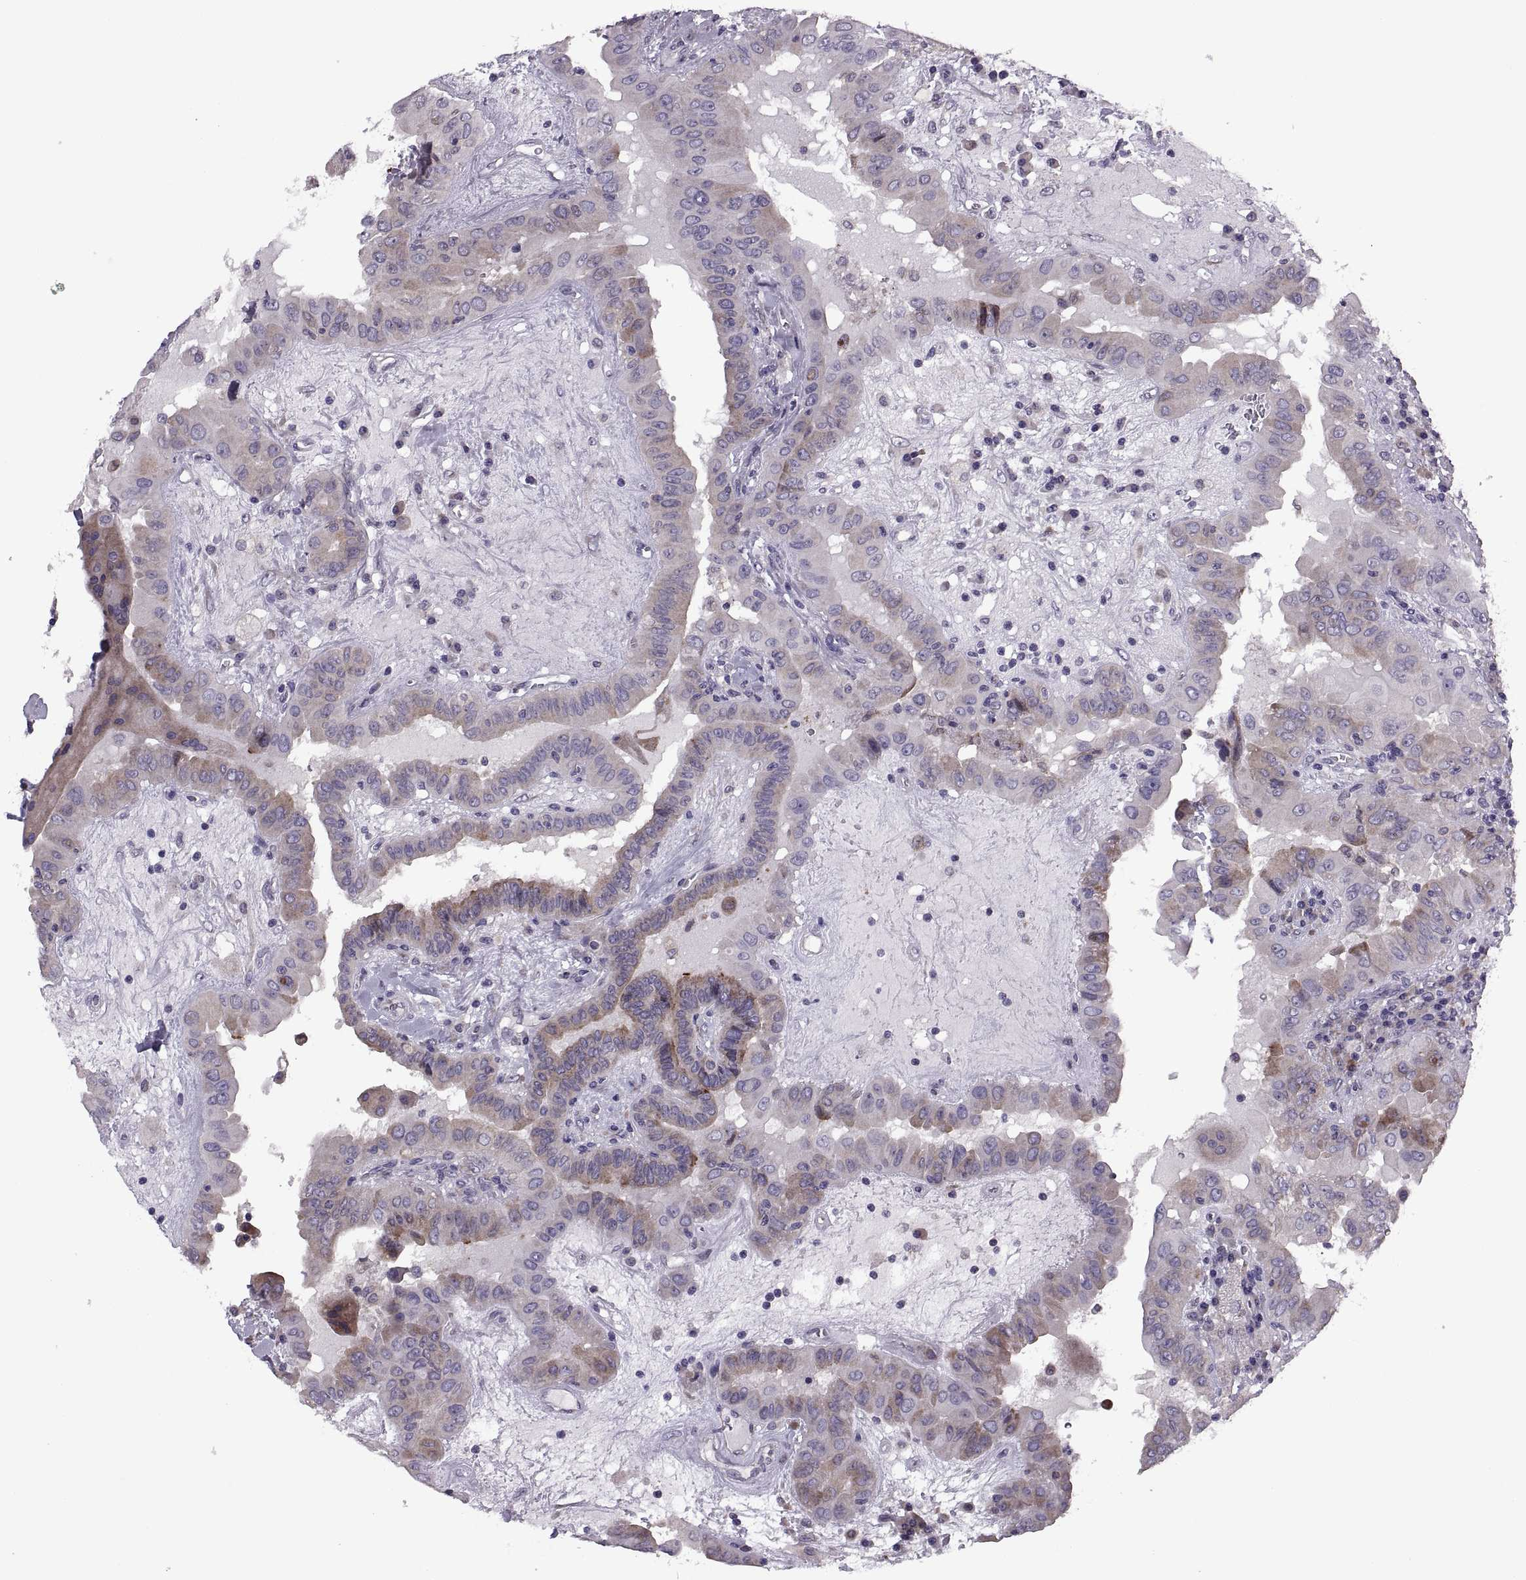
{"staining": {"intensity": "moderate", "quantity": "<25%", "location": "cytoplasmic/membranous"}, "tissue": "thyroid cancer", "cell_type": "Tumor cells", "image_type": "cancer", "snomed": [{"axis": "morphology", "description": "Papillary adenocarcinoma, NOS"}, {"axis": "topography", "description": "Thyroid gland"}], "caption": "IHC micrograph of neoplastic tissue: thyroid papillary adenocarcinoma stained using IHC shows low levels of moderate protein expression localized specifically in the cytoplasmic/membranous of tumor cells, appearing as a cytoplasmic/membranous brown color.", "gene": "LETM2", "patient": {"sex": "female", "age": 37}}